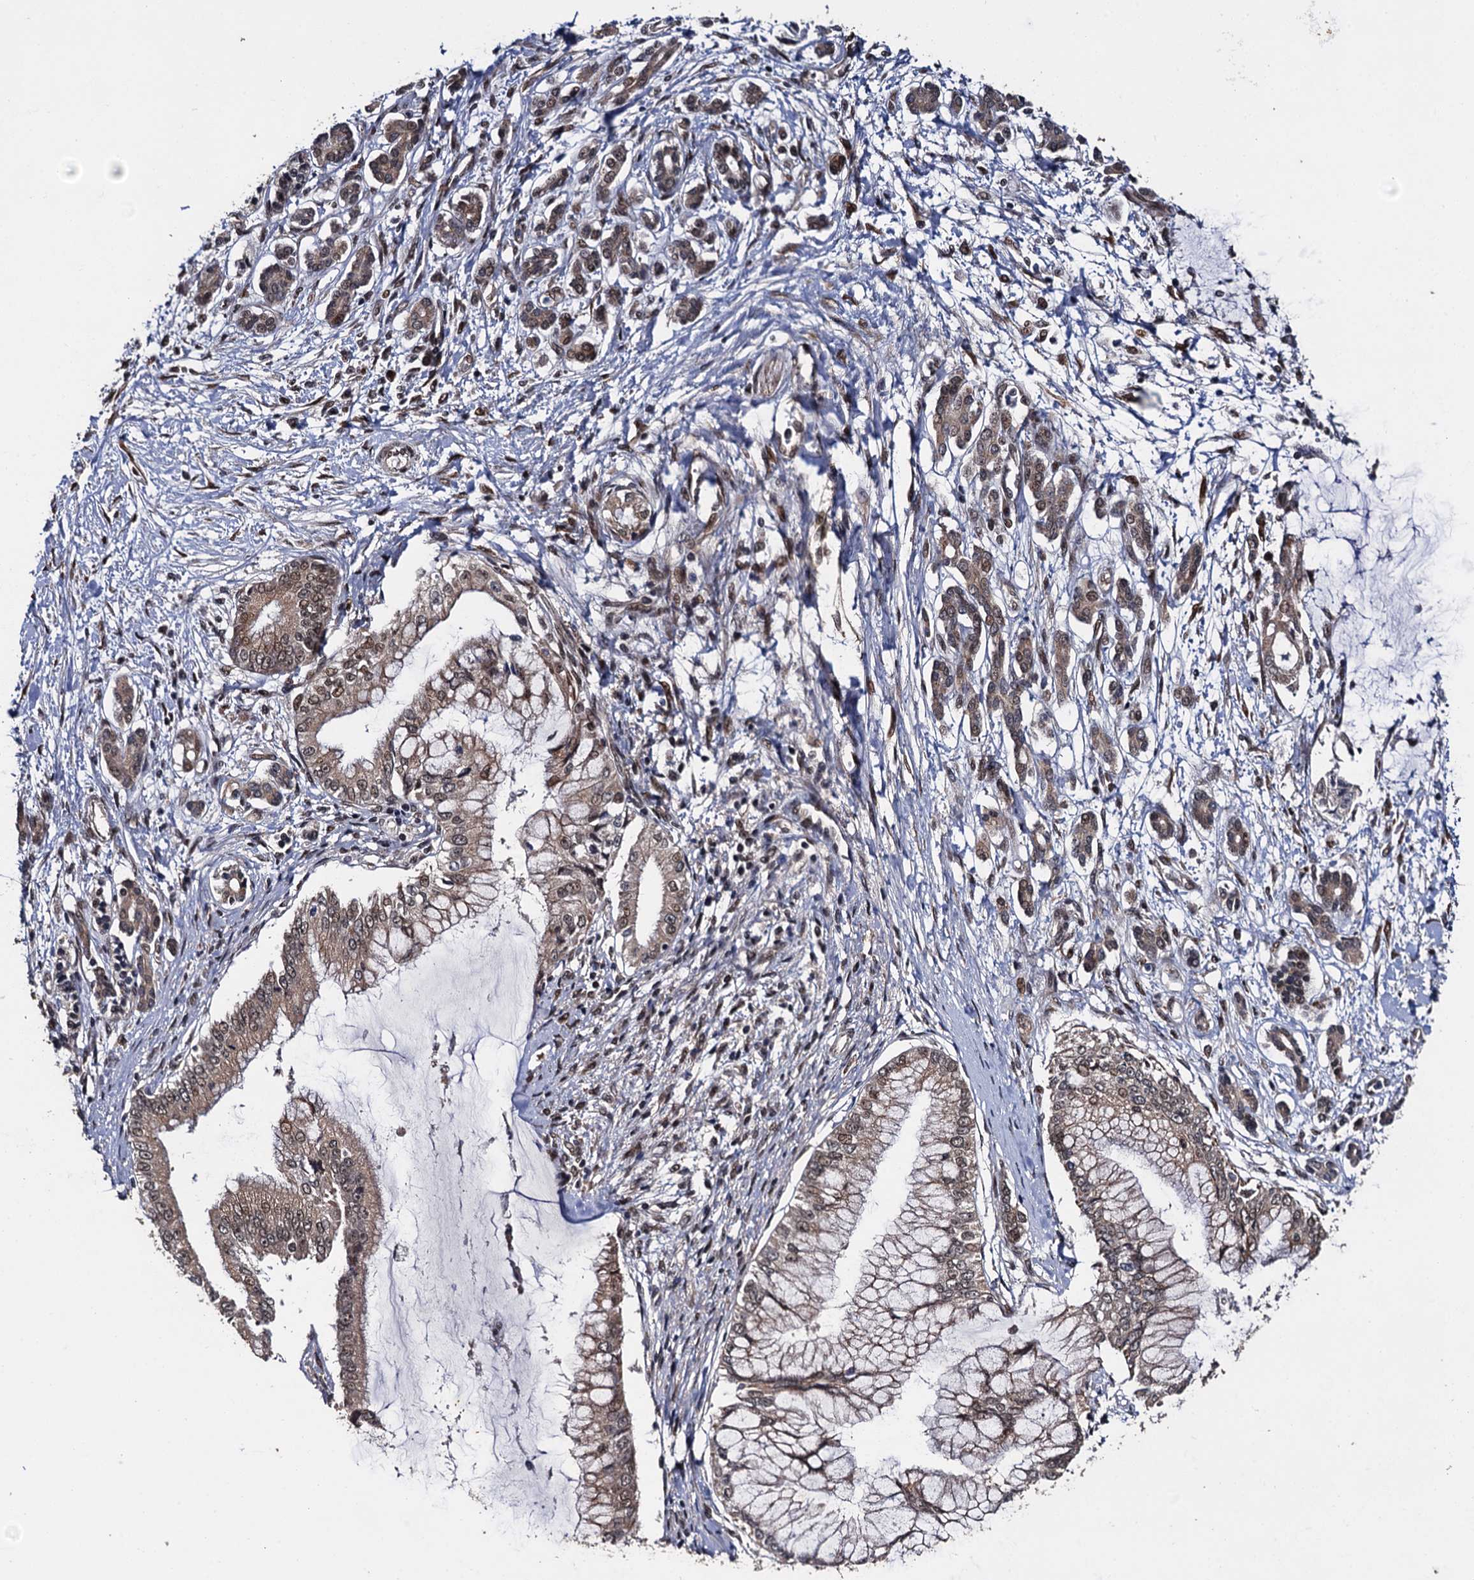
{"staining": {"intensity": "weak", "quantity": ">75%", "location": "cytoplasmic/membranous,nuclear"}, "tissue": "pancreatic cancer", "cell_type": "Tumor cells", "image_type": "cancer", "snomed": [{"axis": "morphology", "description": "Adenocarcinoma, NOS"}, {"axis": "topography", "description": "Pancreas"}], "caption": "Protein expression analysis of human adenocarcinoma (pancreatic) reveals weak cytoplasmic/membranous and nuclear staining in about >75% of tumor cells.", "gene": "LRRC63", "patient": {"sex": "male", "age": 58}}